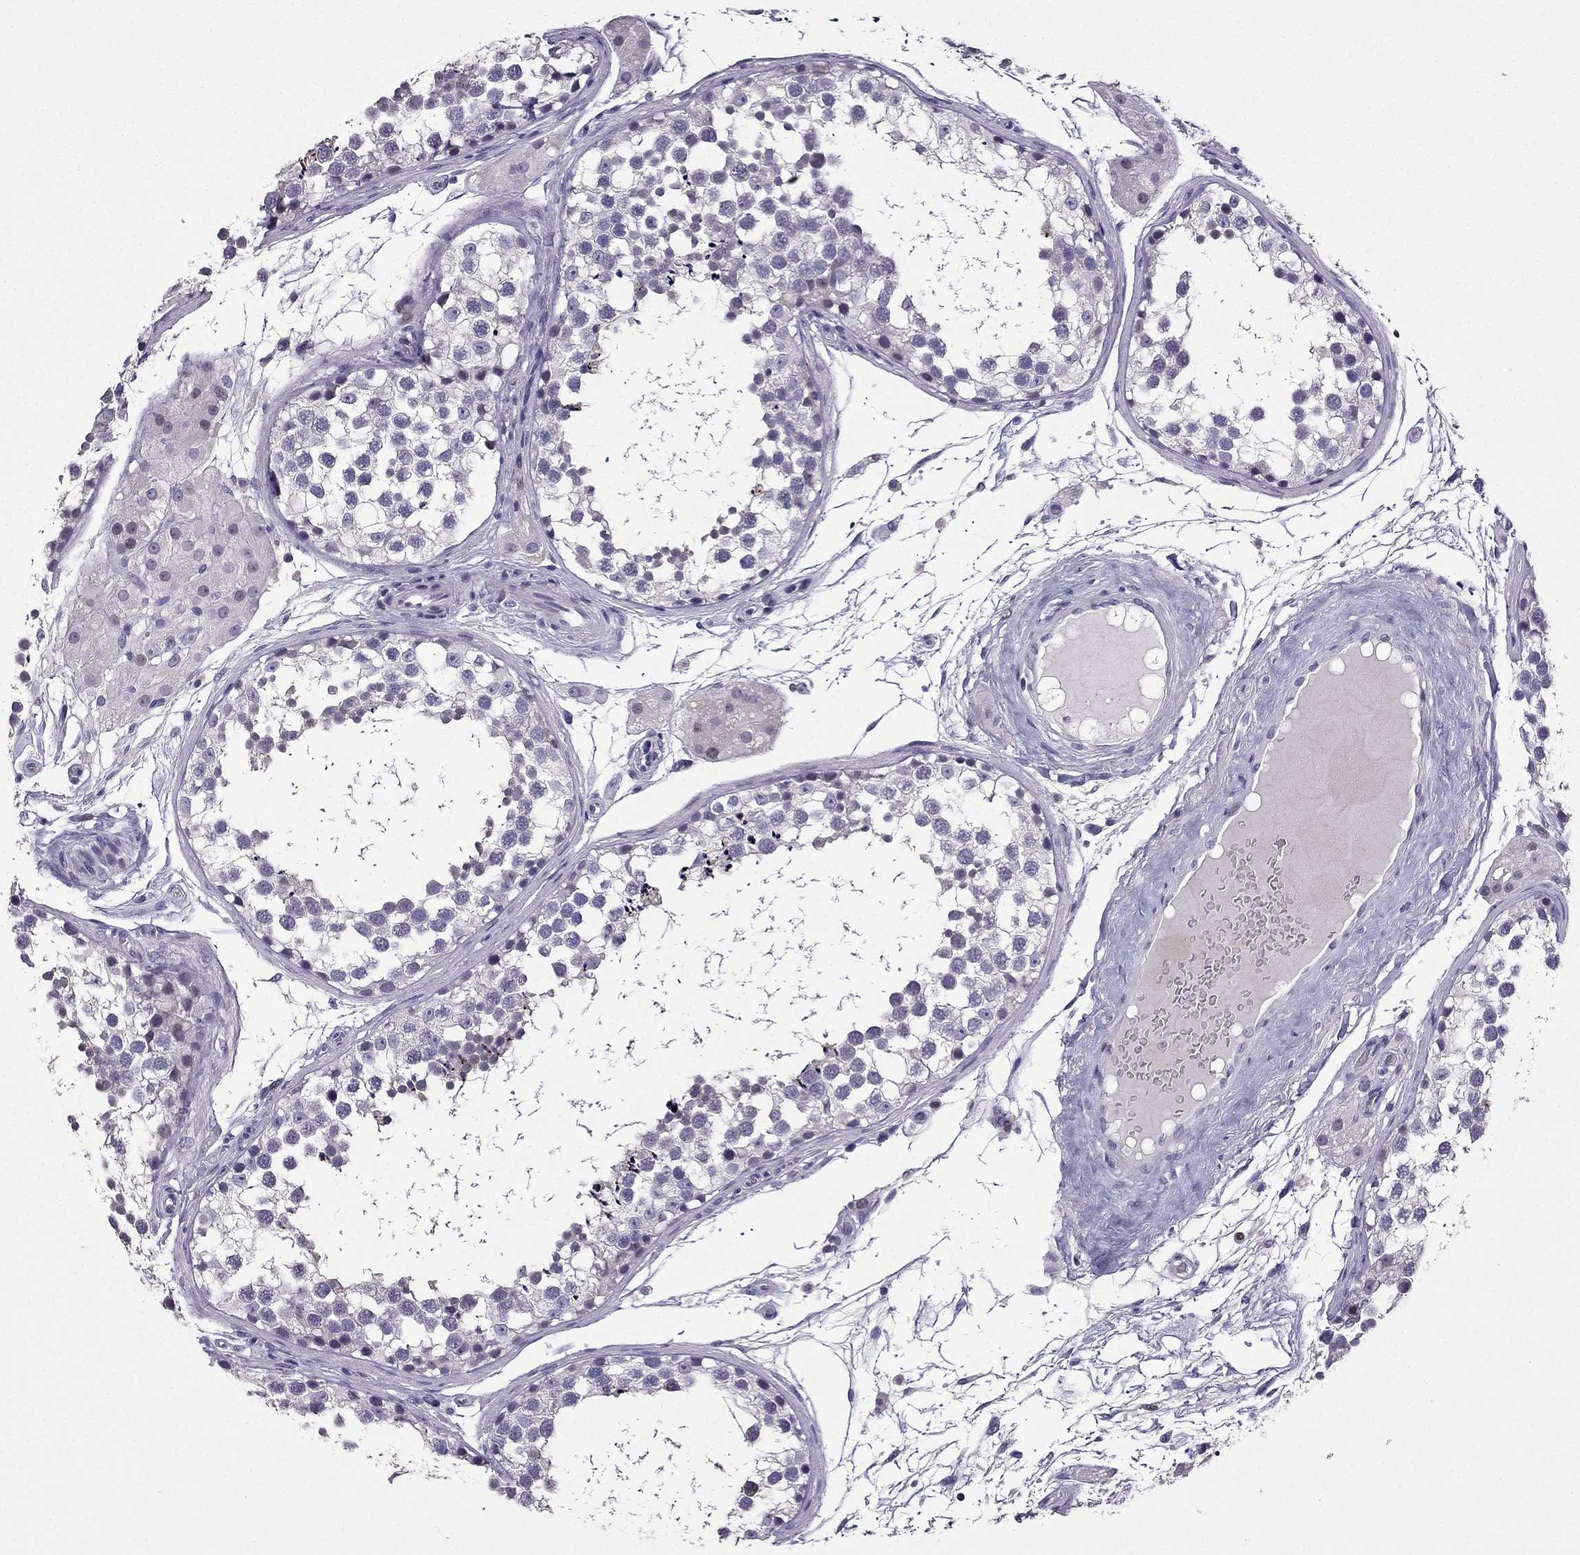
{"staining": {"intensity": "strong", "quantity": "<25%", "location": "cytoplasmic/membranous"}, "tissue": "testis", "cell_type": "Cells in seminiferous ducts", "image_type": "normal", "snomed": [{"axis": "morphology", "description": "Normal tissue, NOS"}, {"axis": "morphology", "description": "Seminoma, NOS"}, {"axis": "topography", "description": "Testis"}], "caption": "Protein expression analysis of unremarkable human testis reveals strong cytoplasmic/membranous positivity in approximately <25% of cells in seminiferous ducts.", "gene": "TTN", "patient": {"sex": "male", "age": 65}}